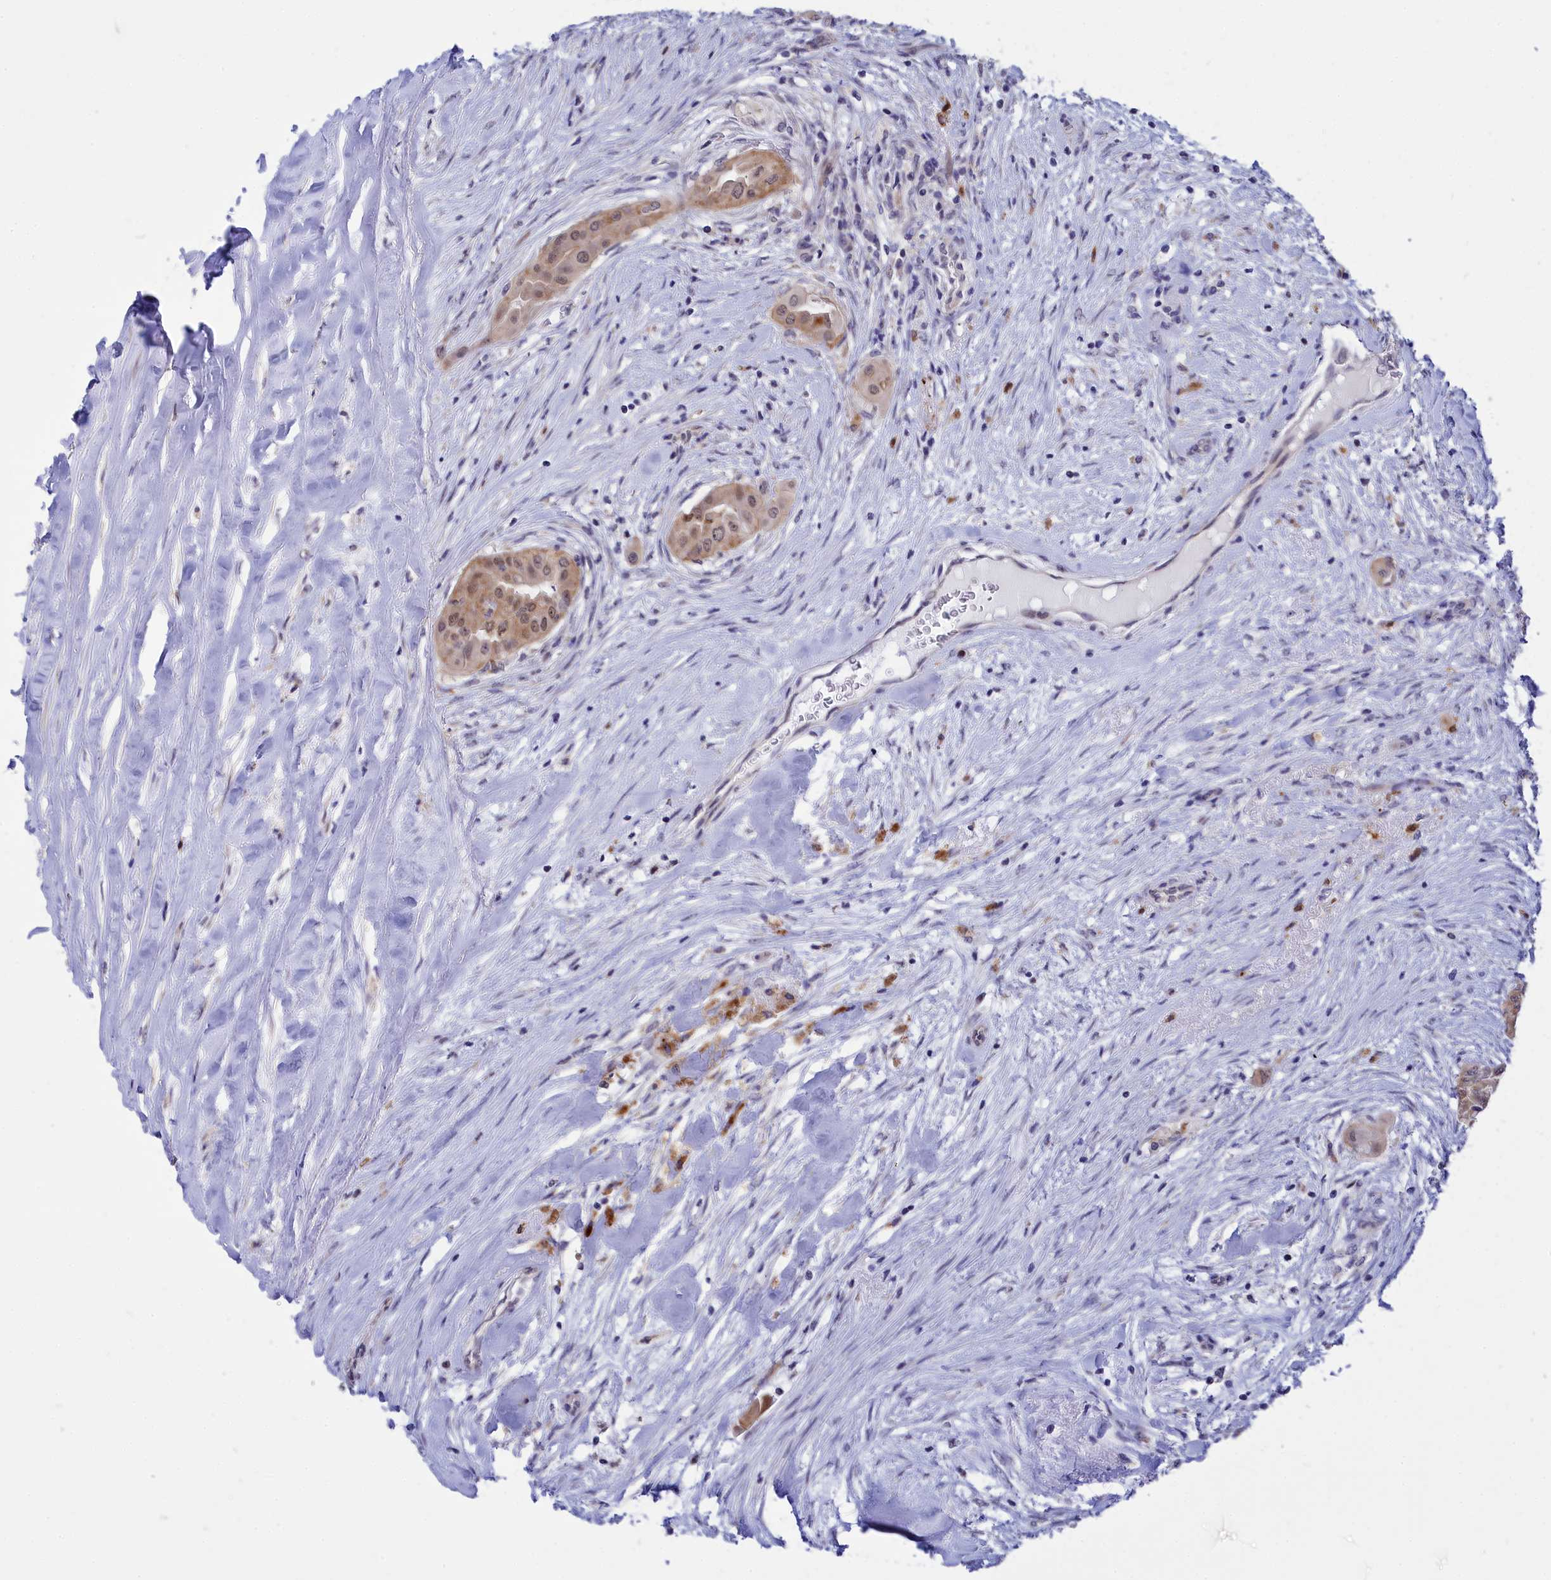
{"staining": {"intensity": "moderate", "quantity": ">75%", "location": "cytoplasmic/membranous,nuclear"}, "tissue": "thyroid cancer", "cell_type": "Tumor cells", "image_type": "cancer", "snomed": [{"axis": "morphology", "description": "Papillary adenocarcinoma, NOS"}, {"axis": "topography", "description": "Thyroid gland"}], "caption": "High-power microscopy captured an immunohistochemistry histopathology image of thyroid papillary adenocarcinoma, revealing moderate cytoplasmic/membranous and nuclear expression in approximately >75% of tumor cells. (DAB (3,3'-diaminobenzidine) IHC, brown staining for protein, blue staining for nuclei).", "gene": "KCTD14", "patient": {"sex": "female", "age": 59}}